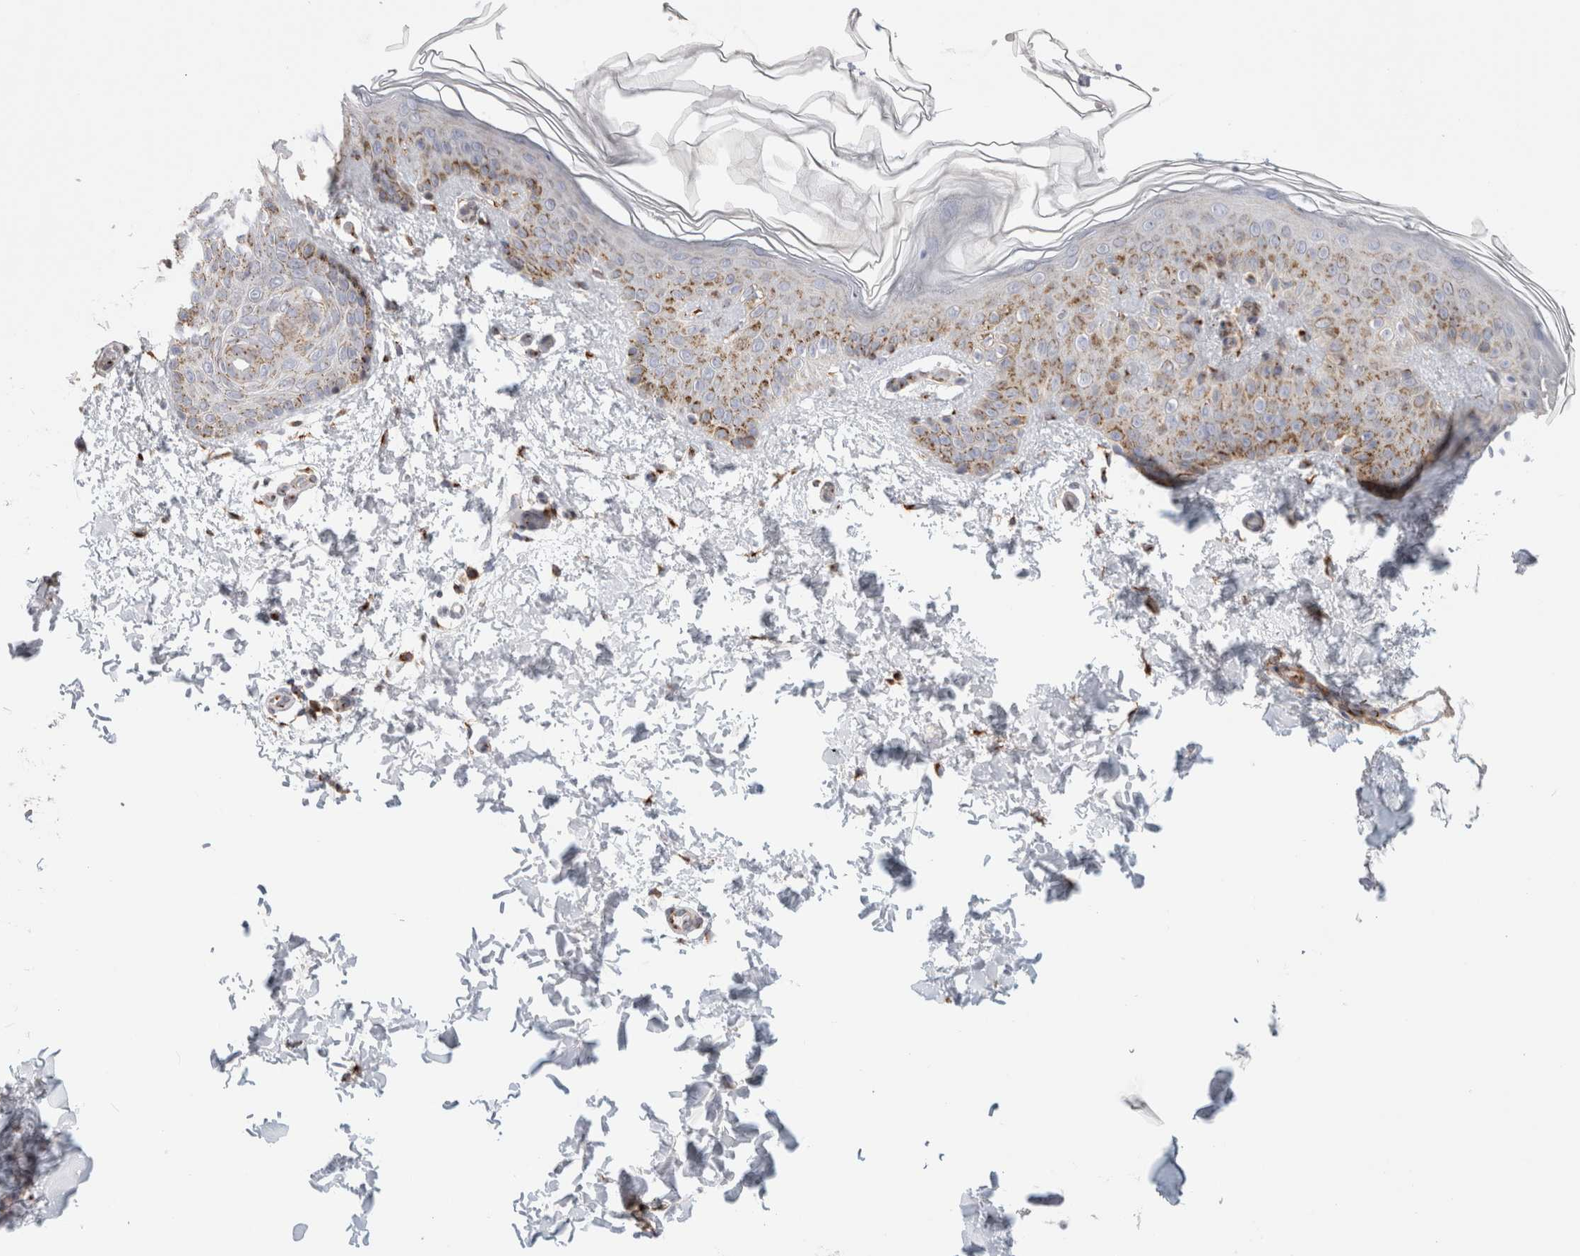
{"staining": {"intensity": "strong", "quantity": ">75%", "location": "cytoplasmic/membranous"}, "tissue": "skin", "cell_type": "Fibroblasts", "image_type": "normal", "snomed": [{"axis": "morphology", "description": "Normal tissue, NOS"}, {"axis": "morphology", "description": "Neoplasm, benign, NOS"}, {"axis": "topography", "description": "Skin"}, {"axis": "topography", "description": "Soft tissue"}], "caption": "This image demonstrates immunohistochemistry (IHC) staining of benign skin, with high strong cytoplasmic/membranous staining in approximately >75% of fibroblasts.", "gene": "MCFD2", "patient": {"sex": "male", "age": 26}}